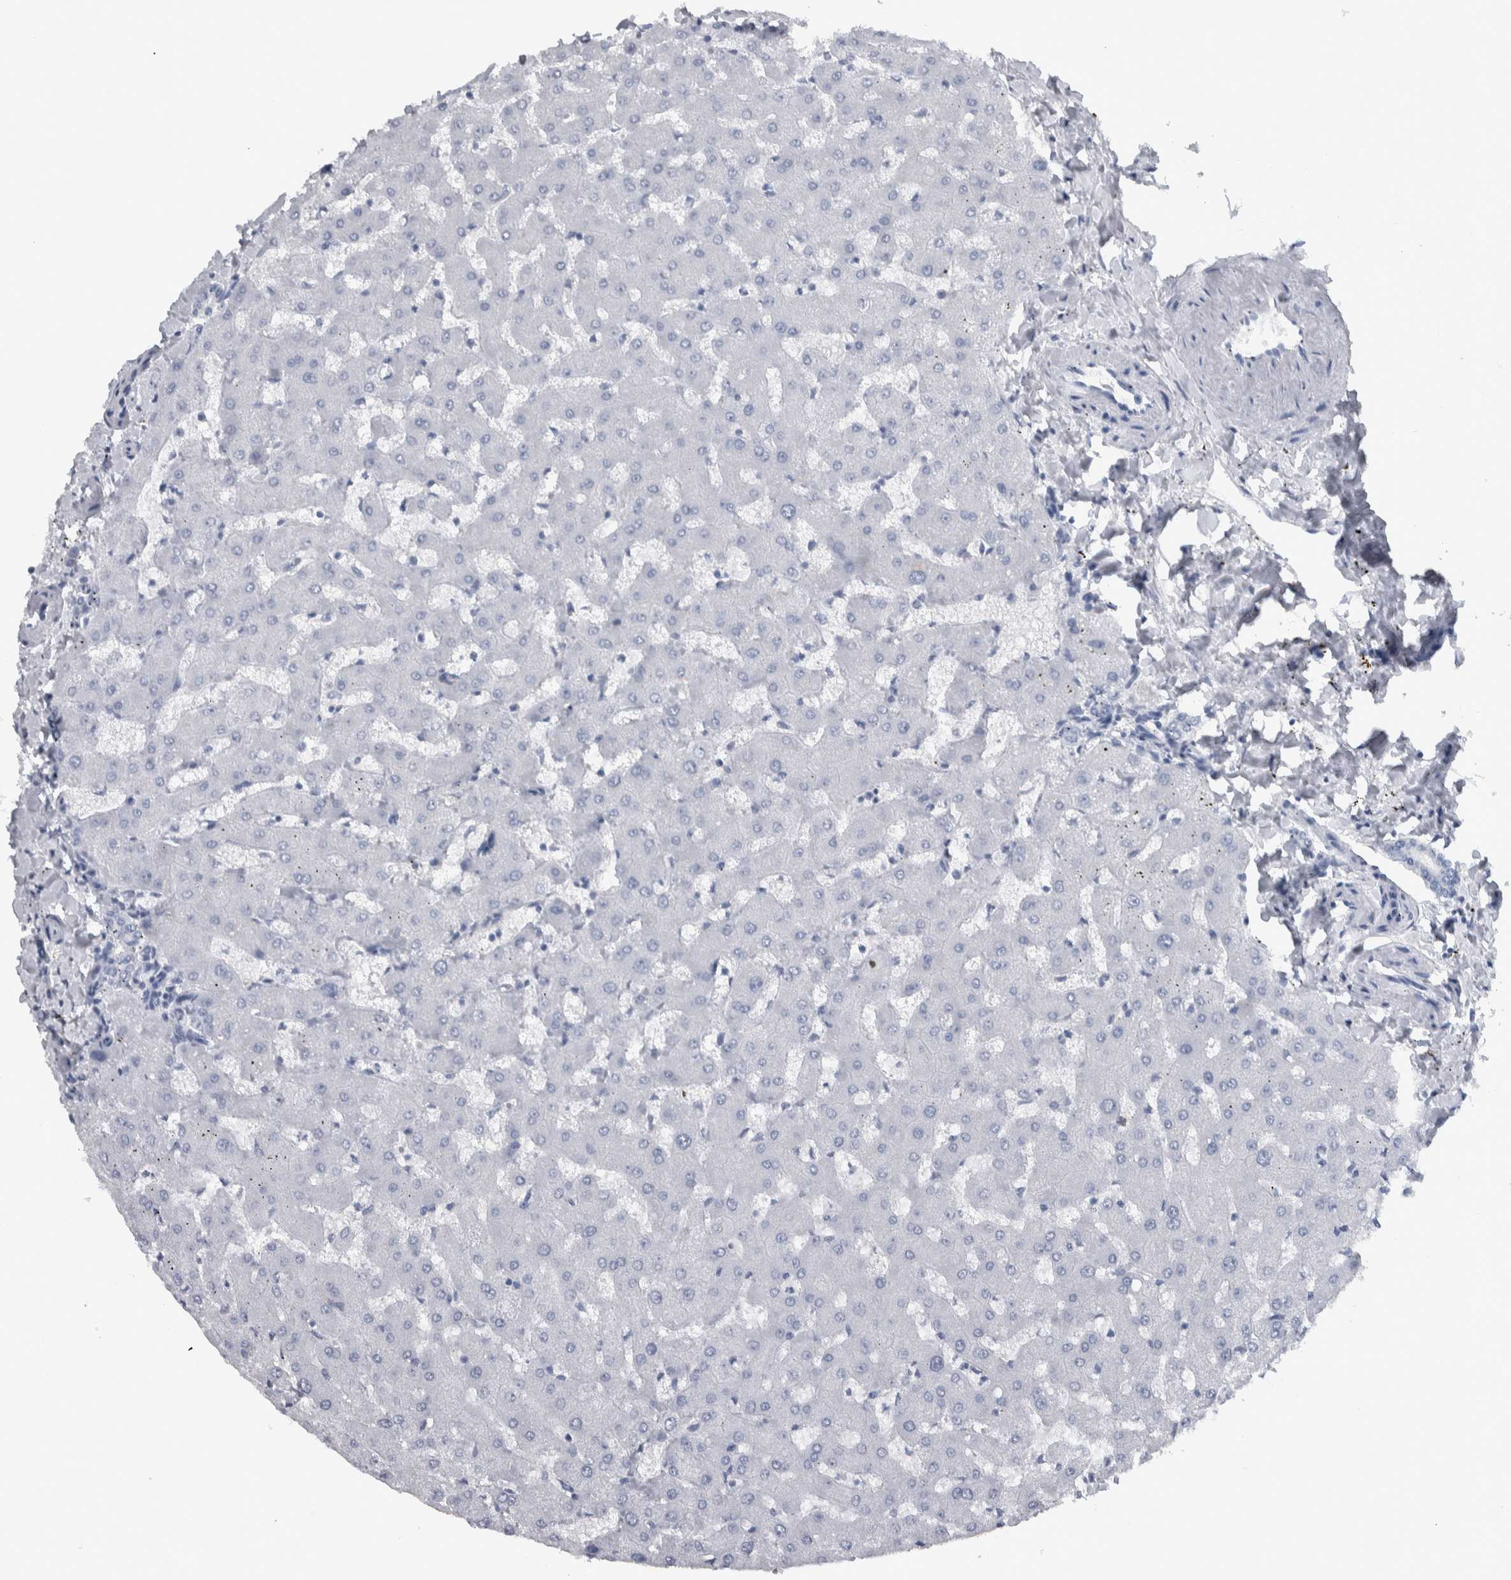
{"staining": {"intensity": "negative", "quantity": "none", "location": "none"}, "tissue": "liver", "cell_type": "Cholangiocytes", "image_type": "normal", "snomed": [{"axis": "morphology", "description": "Normal tissue, NOS"}, {"axis": "topography", "description": "Liver"}], "caption": "This is an immunohistochemistry (IHC) micrograph of normal liver. There is no expression in cholangiocytes.", "gene": "CDH17", "patient": {"sex": "female", "age": 63}}